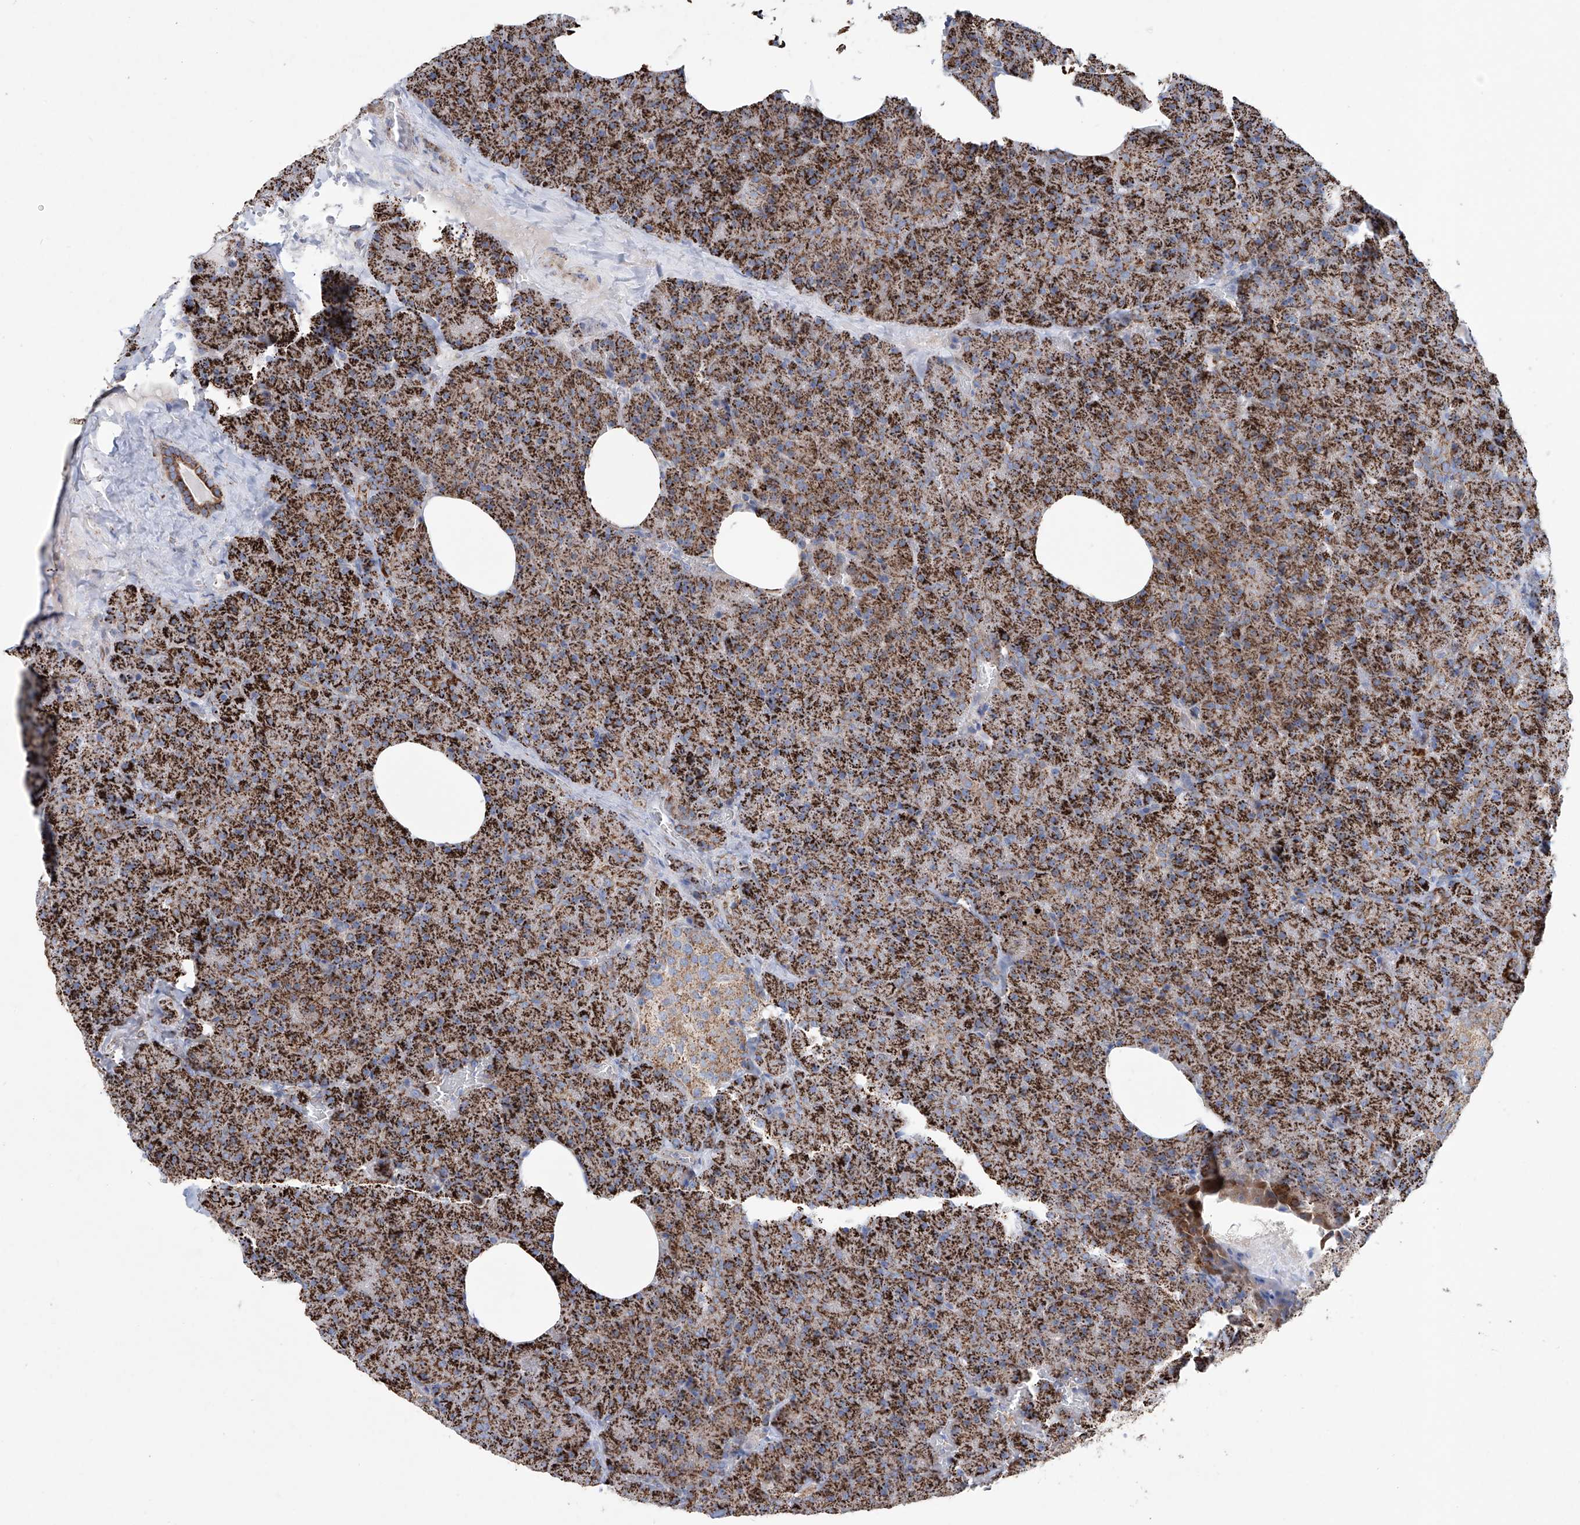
{"staining": {"intensity": "strong", "quantity": ">75%", "location": "cytoplasmic/membranous"}, "tissue": "pancreas", "cell_type": "Exocrine glandular cells", "image_type": "normal", "snomed": [{"axis": "morphology", "description": "Normal tissue, NOS"}, {"axis": "morphology", "description": "Carcinoid, malignant, NOS"}, {"axis": "topography", "description": "Pancreas"}], "caption": "The image displays immunohistochemical staining of benign pancreas. There is strong cytoplasmic/membranous staining is present in approximately >75% of exocrine glandular cells.", "gene": "ALDH6A1", "patient": {"sex": "female", "age": 35}}